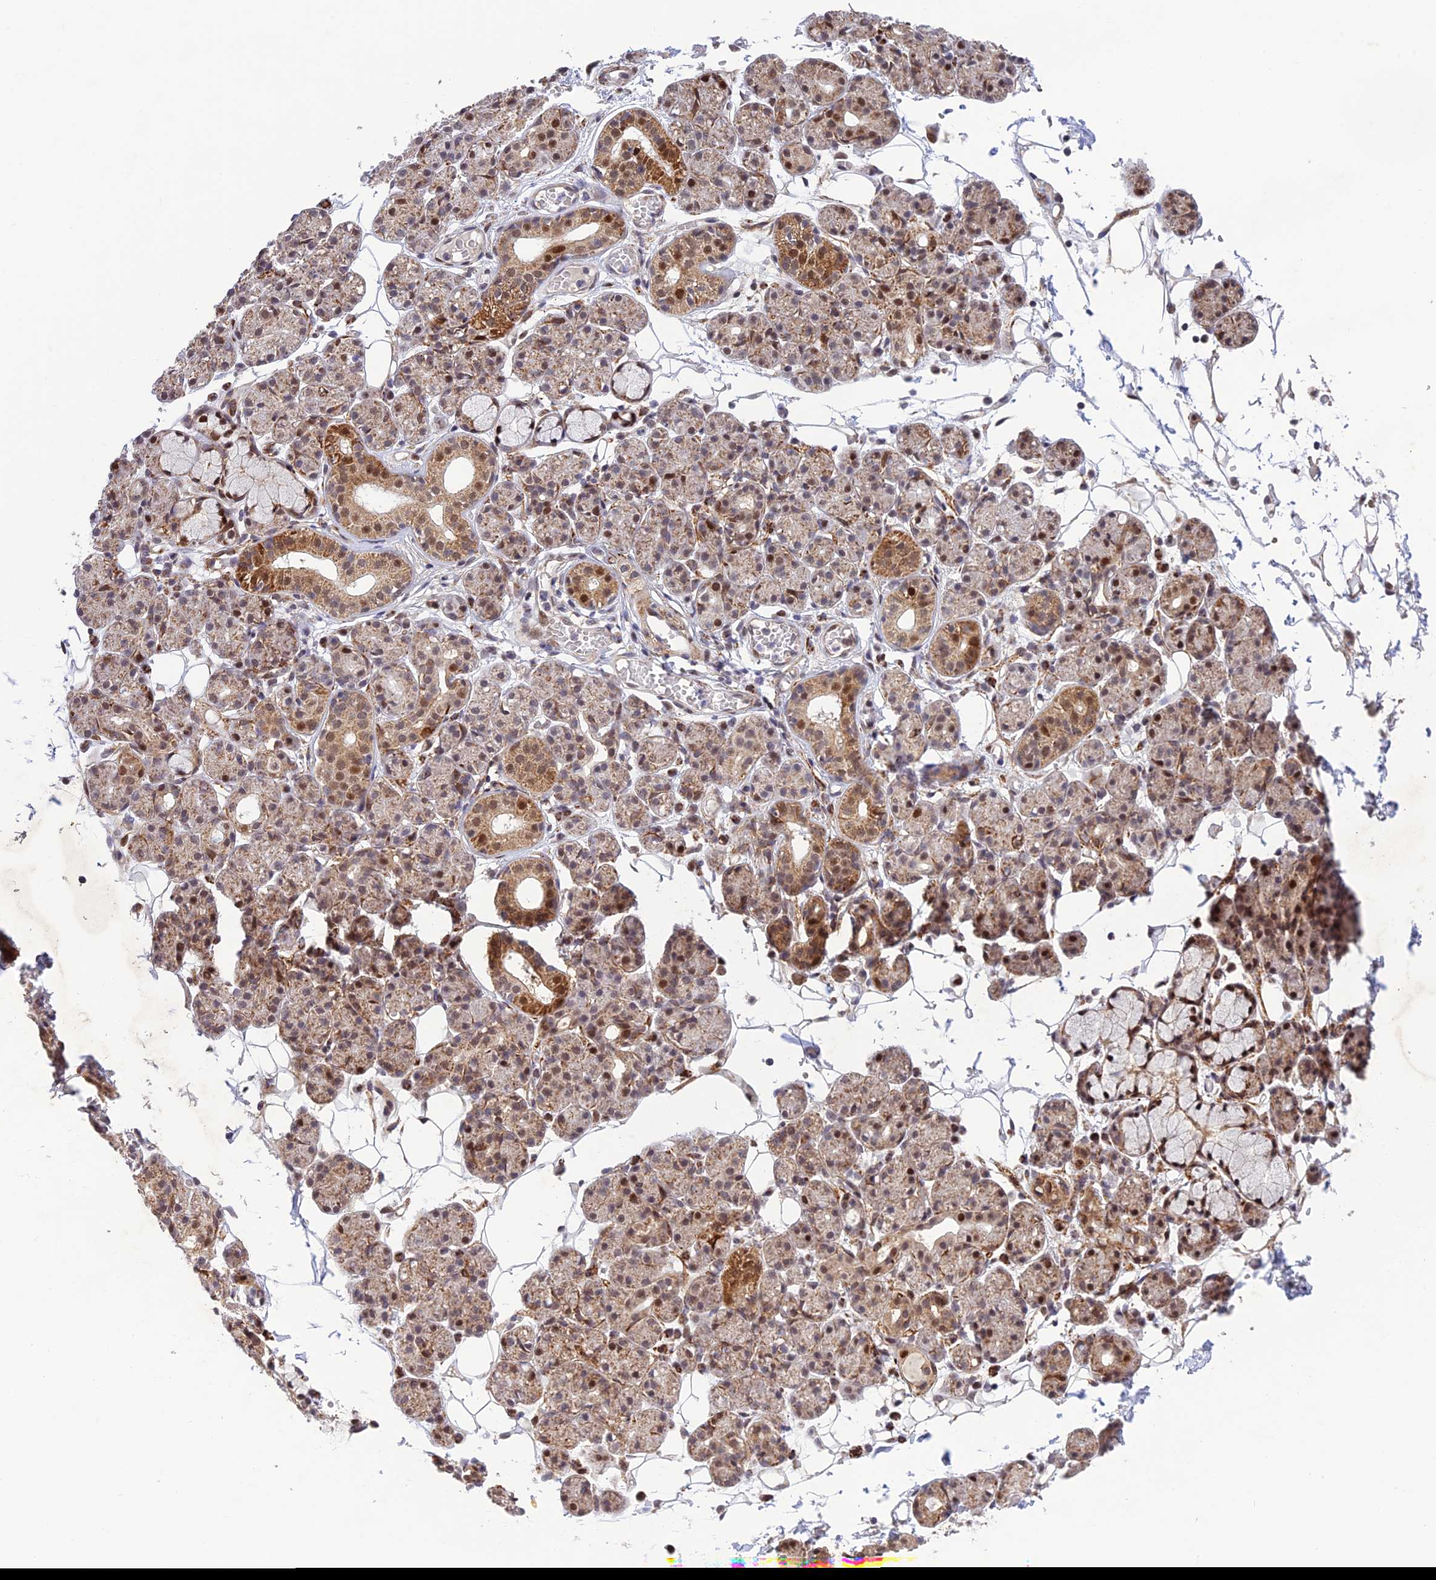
{"staining": {"intensity": "moderate", "quantity": "25%-75%", "location": "cytoplasmic/membranous,nuclear"}, "tissue": "salivary gland", "cell_type": "Glandular cells", "image_type": "normal", "snomed": [{"axis": "morphology", "description": "Normal tissue, NOS"}, {"axis": "topography", "description": "Salivary gland"}], "caption": "A brown stain shows moderate cytoplasmic/membranous,nuclear staining of a protein in glandular cells of unremarkable human salivary gland. The staining was performed using DAB (3,3'-diaminobenzidine), with brown indicating positive protein expression. Nuclei are stained blue with hematoxylin.", "gene": "WDR55", "patient": {"sex": "male", "age": 63}}